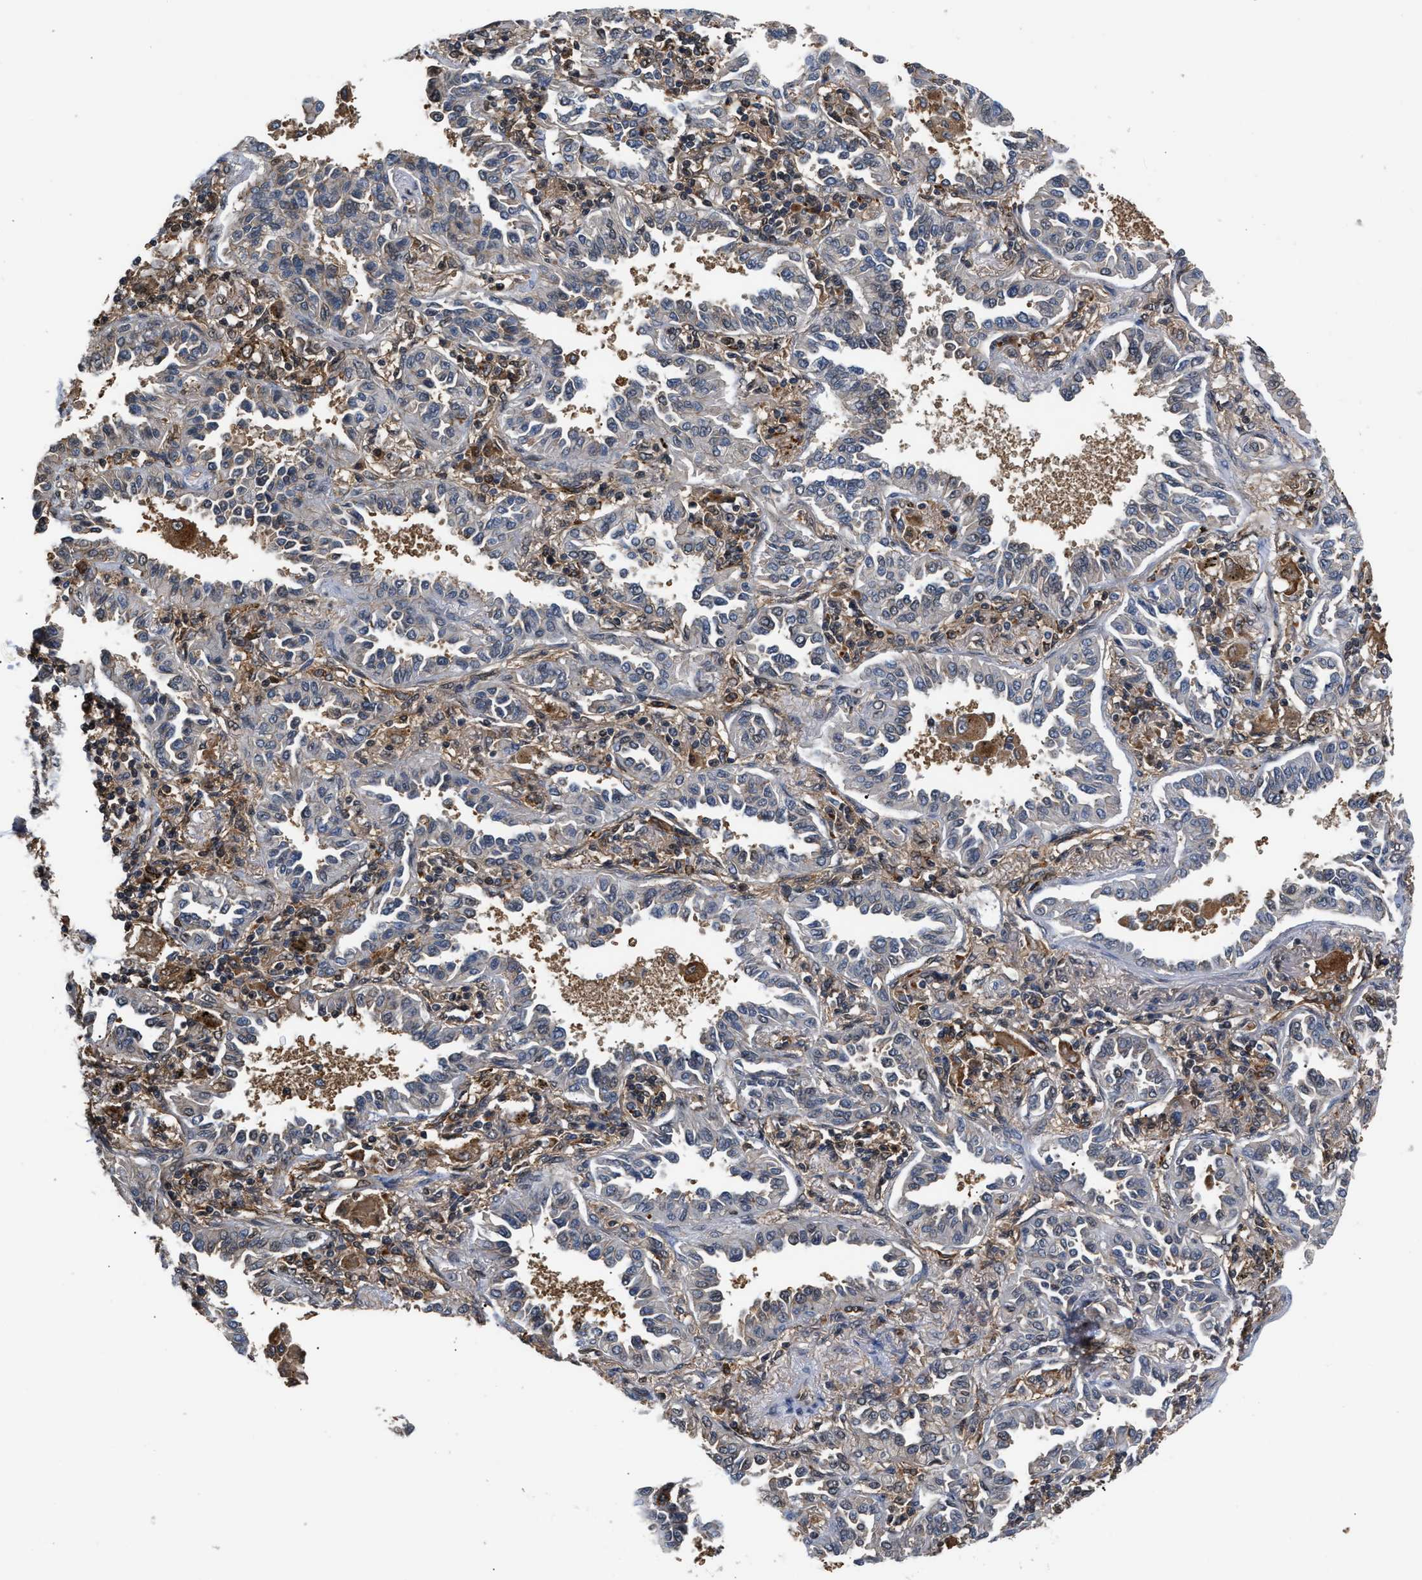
{"staining": {"intensity": "negative", "quantity": "none", "location": "none"}, "tissue": "lung cancer", "cell_type": "Tumor cells", "image_type": "cancer", "snomed": [{"axis": "morphology", "description": "Normal tissue, NOS"}, {"axis": "morphology", "description": "Adenocarcinoma, NOS"}, {"axis": "topography", "description": "Lung"}], "caption": "DAB immunohistochemical staining of lung cancer (adenocarcinoma) demonstrates no significant positivity in tumor cells. The staining is performed using DAB (3,3'-diaminobenzidine) brown chromogen with nuclei counter-stained in using hematoxylin.", "gene": "SCAI", "patient": {"sex": "male", "age": 59}}